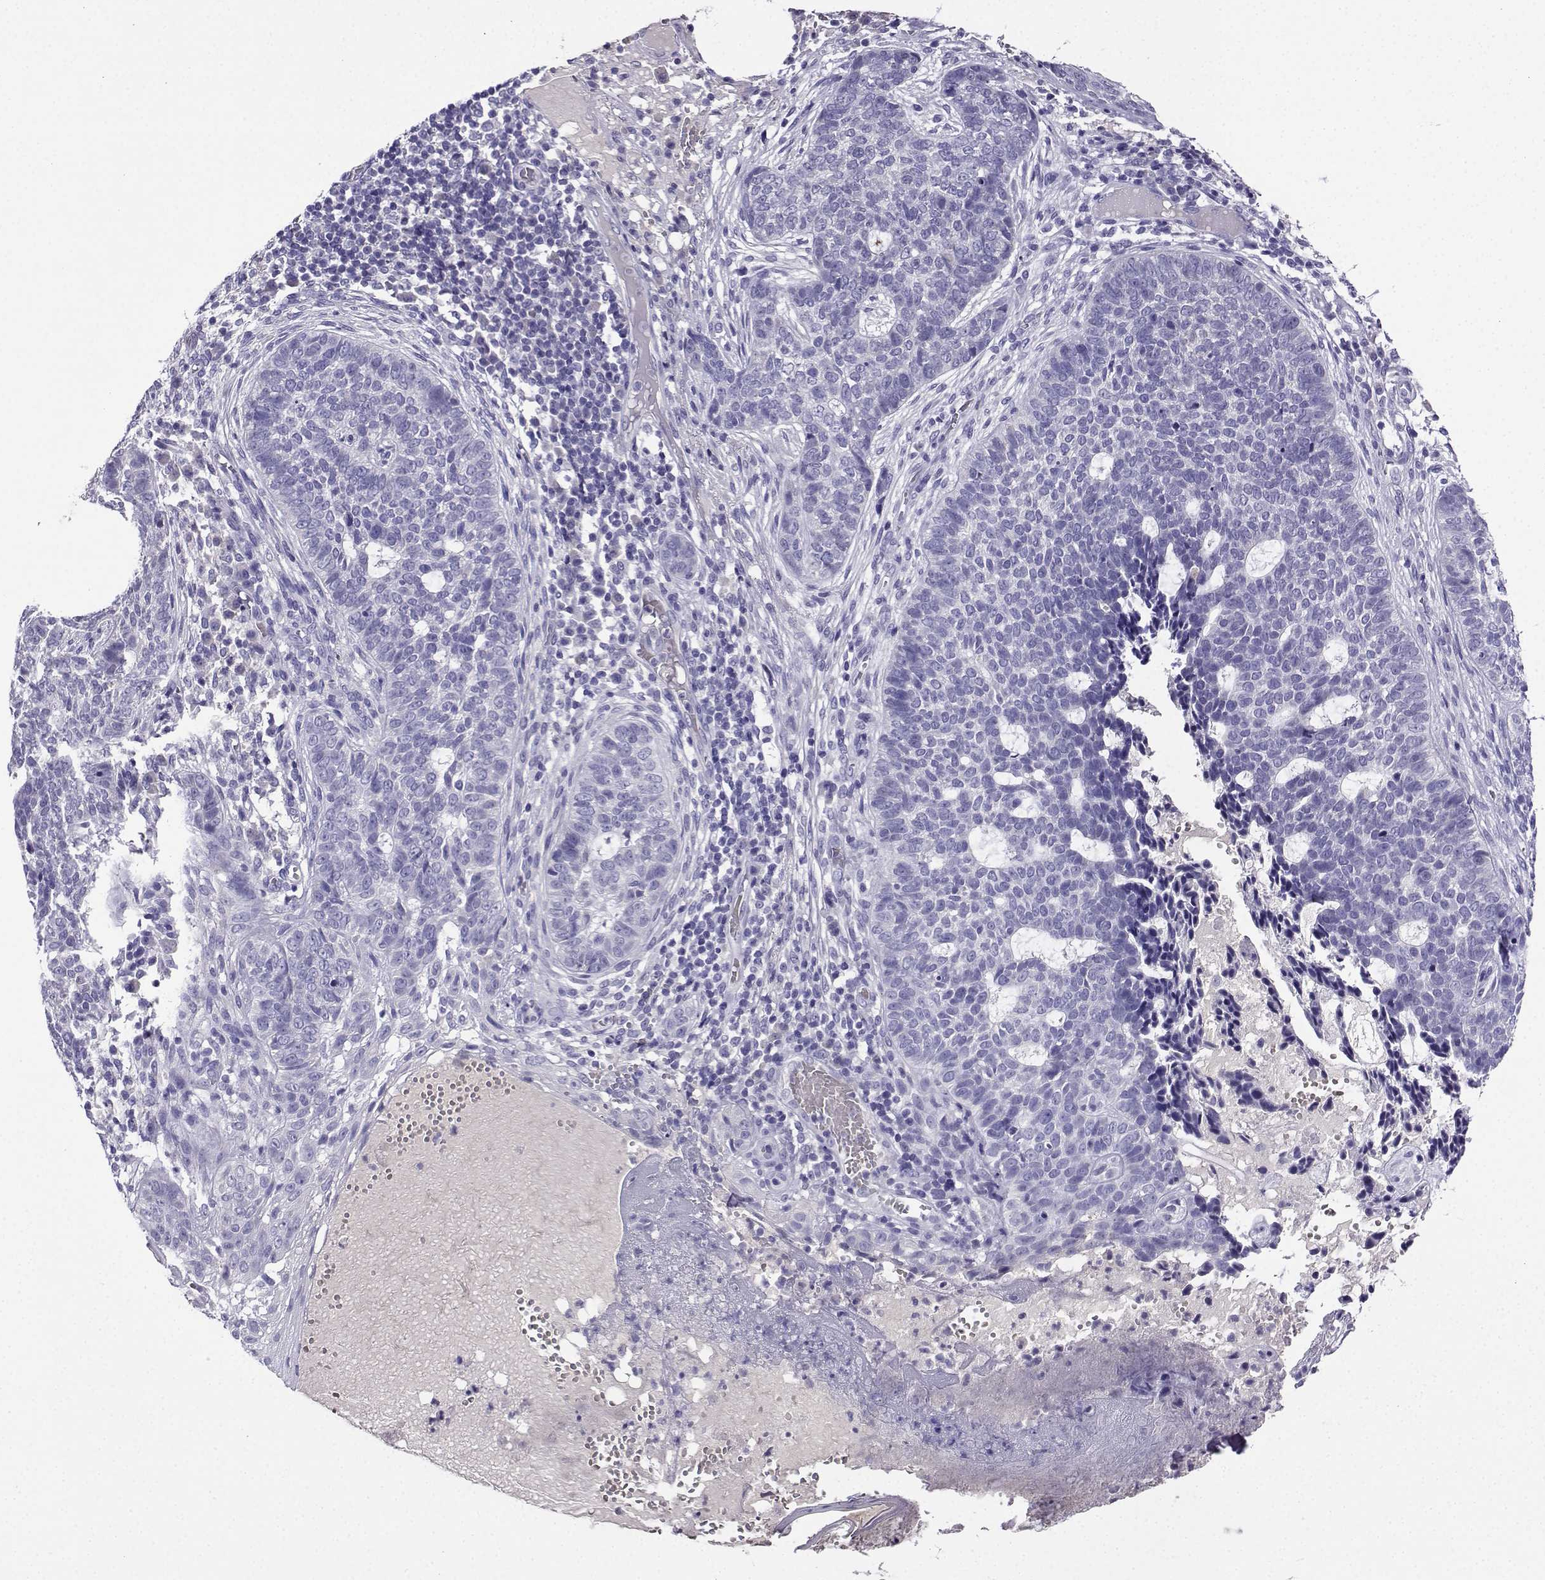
{"staining": {"intensity": "negative", "quantity": "none", "location": "none"}, "tissue": "skin cancer", "cell_type": "Tumor cells", "image_type": "cancer", "snomed": [{"axis": "morphology", "description": "Basal cell carcinoma"}, {"axis": "topography", "description": "Skin"}], "caption": "This is an immunohistochemistry (IHC) histopathology image of human skin cancer (basal cell carcinoma). There is no positivity in tumor cells.", "gene": "LINGO1", "patient": {"sex": "female", "age": 69}}